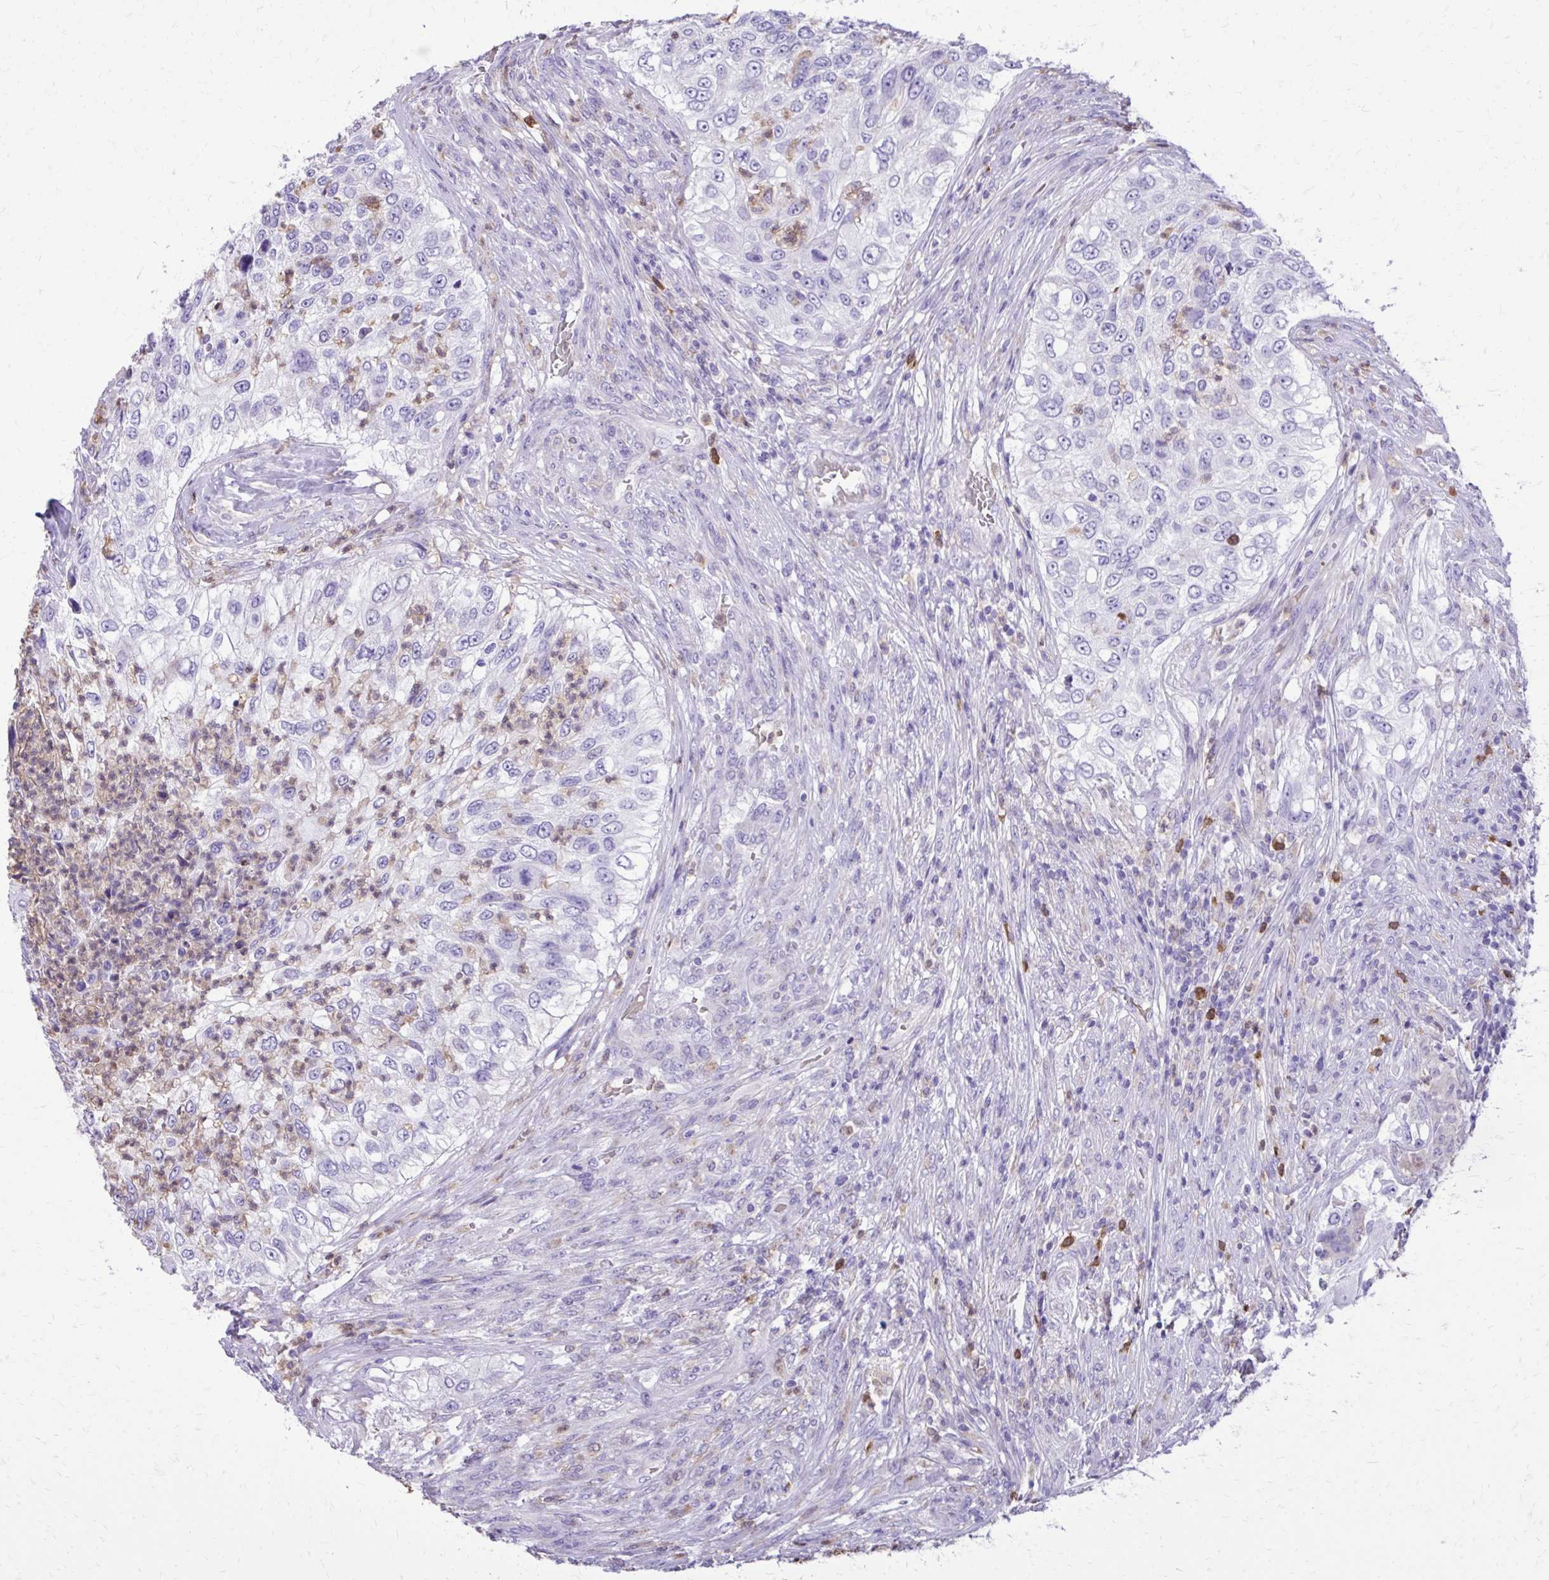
{"staining": {"intensity": "negative", "quantity": "none", "location": "none"}, "tissue": "urothelial cancer", "cell_type": "Tumor cells", "image_type": "cancer", "snomed": [{"axis": "morphology", "description": "Urothelial carcinoma, High grade"}, {"axis": "topography", "description": "Urinary bladder"}], "caption": "Urothelial cancer was stained to show a protein in brown. There is no significant expression in tumor cells. (Immunohistochemistry, brightfield microscopy, high magnification).", "gene": "CAT", "patient": {"sex": "female", "age": 60}}